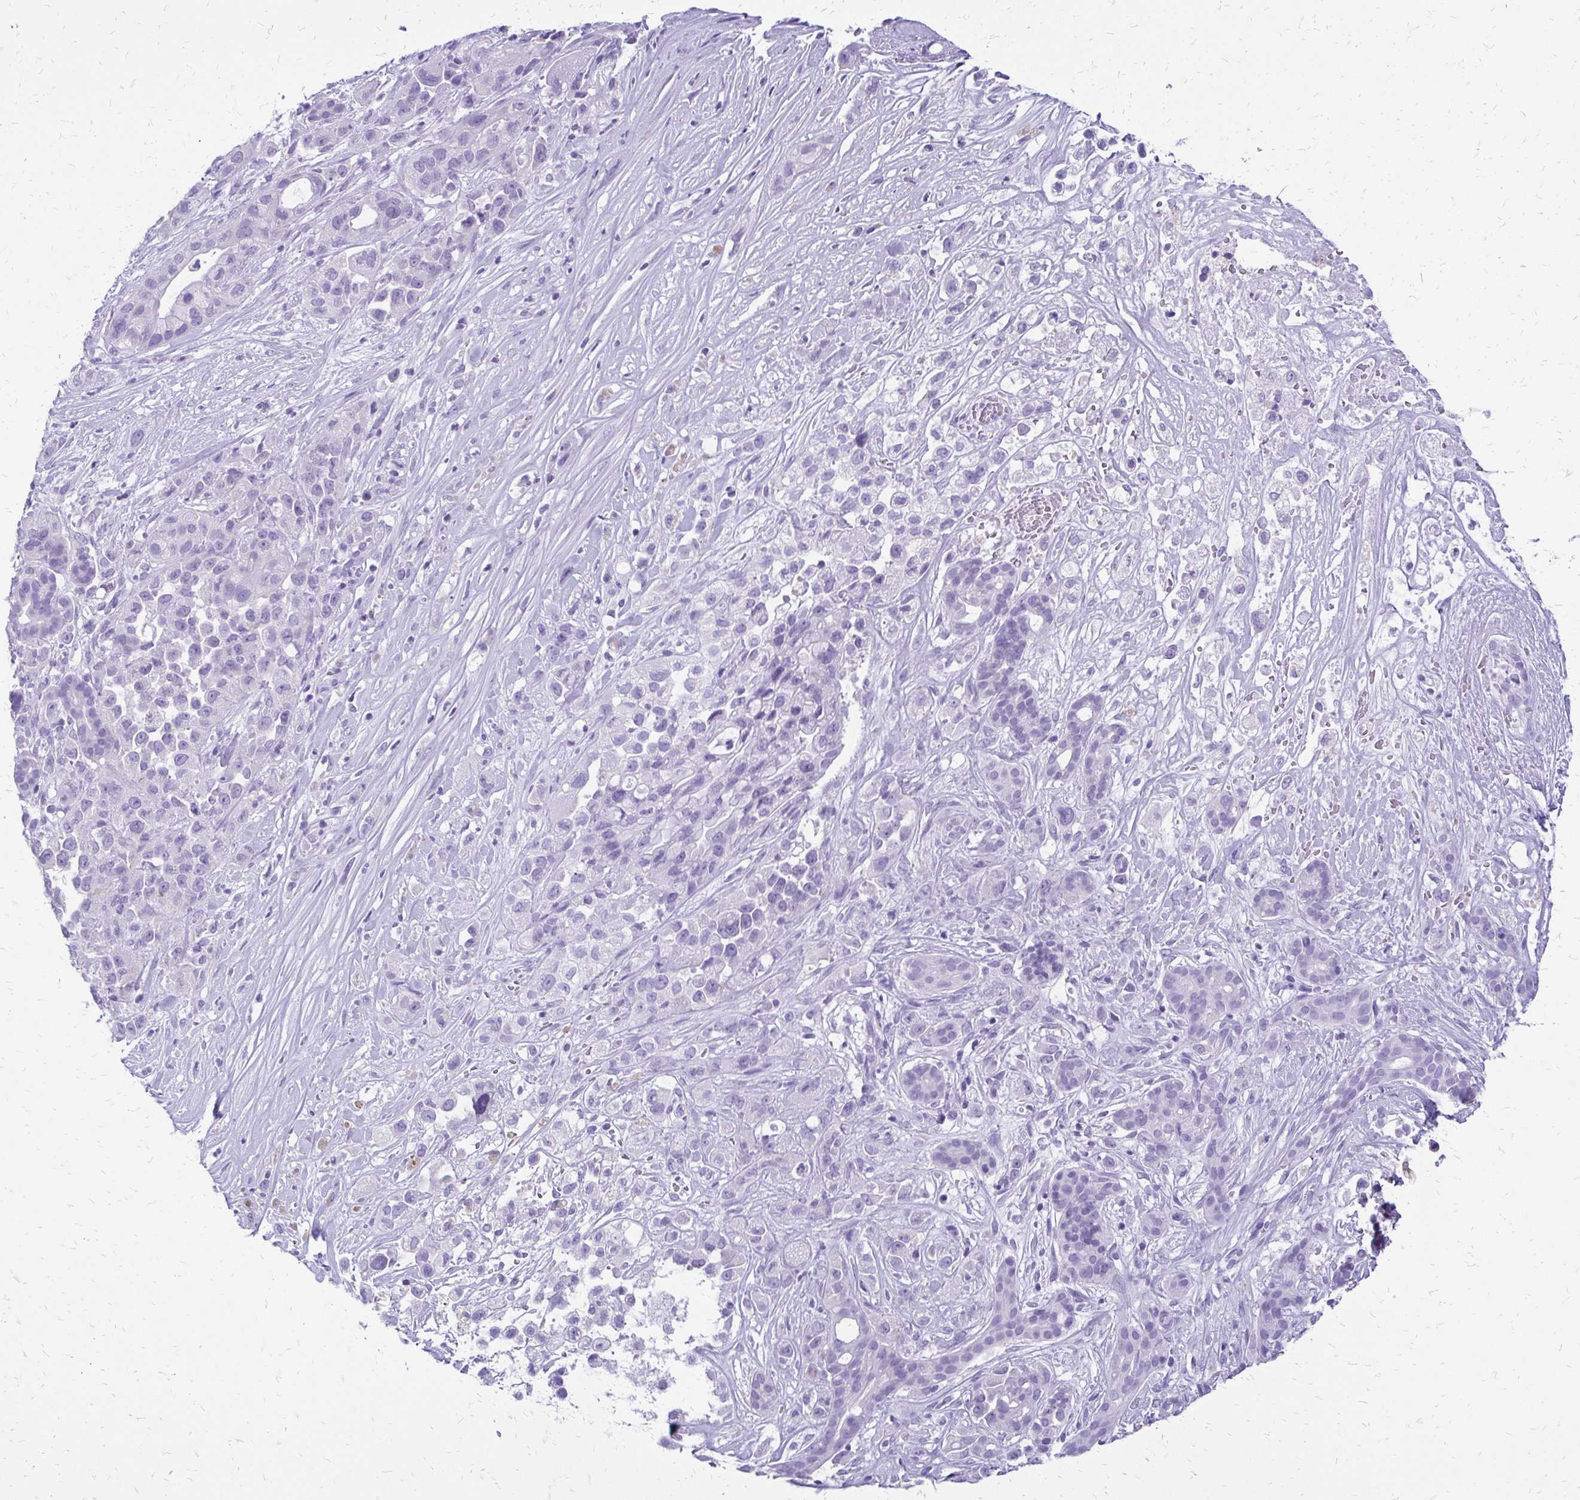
{"staining": {"intensity": "negative", "quantity": "none", "location": "none"}, "tissue": "pancreatic cancer", "cell_type": "Tumor cells", "image_type": "cancer", "snomed": [{"axis": "morphology", "description": "Adenocarcinoma, NOS"}, {"axis": "topography", "description": "Pancreas"}], "caption": "Immunohistochemistry micrograph of human pancreatic adenocarcinoma stained for a protein (brown), which exhibits no expression in tumor cells.", "gene": "SLC32A1", "patient": {"sex": "male", "age": 44}}